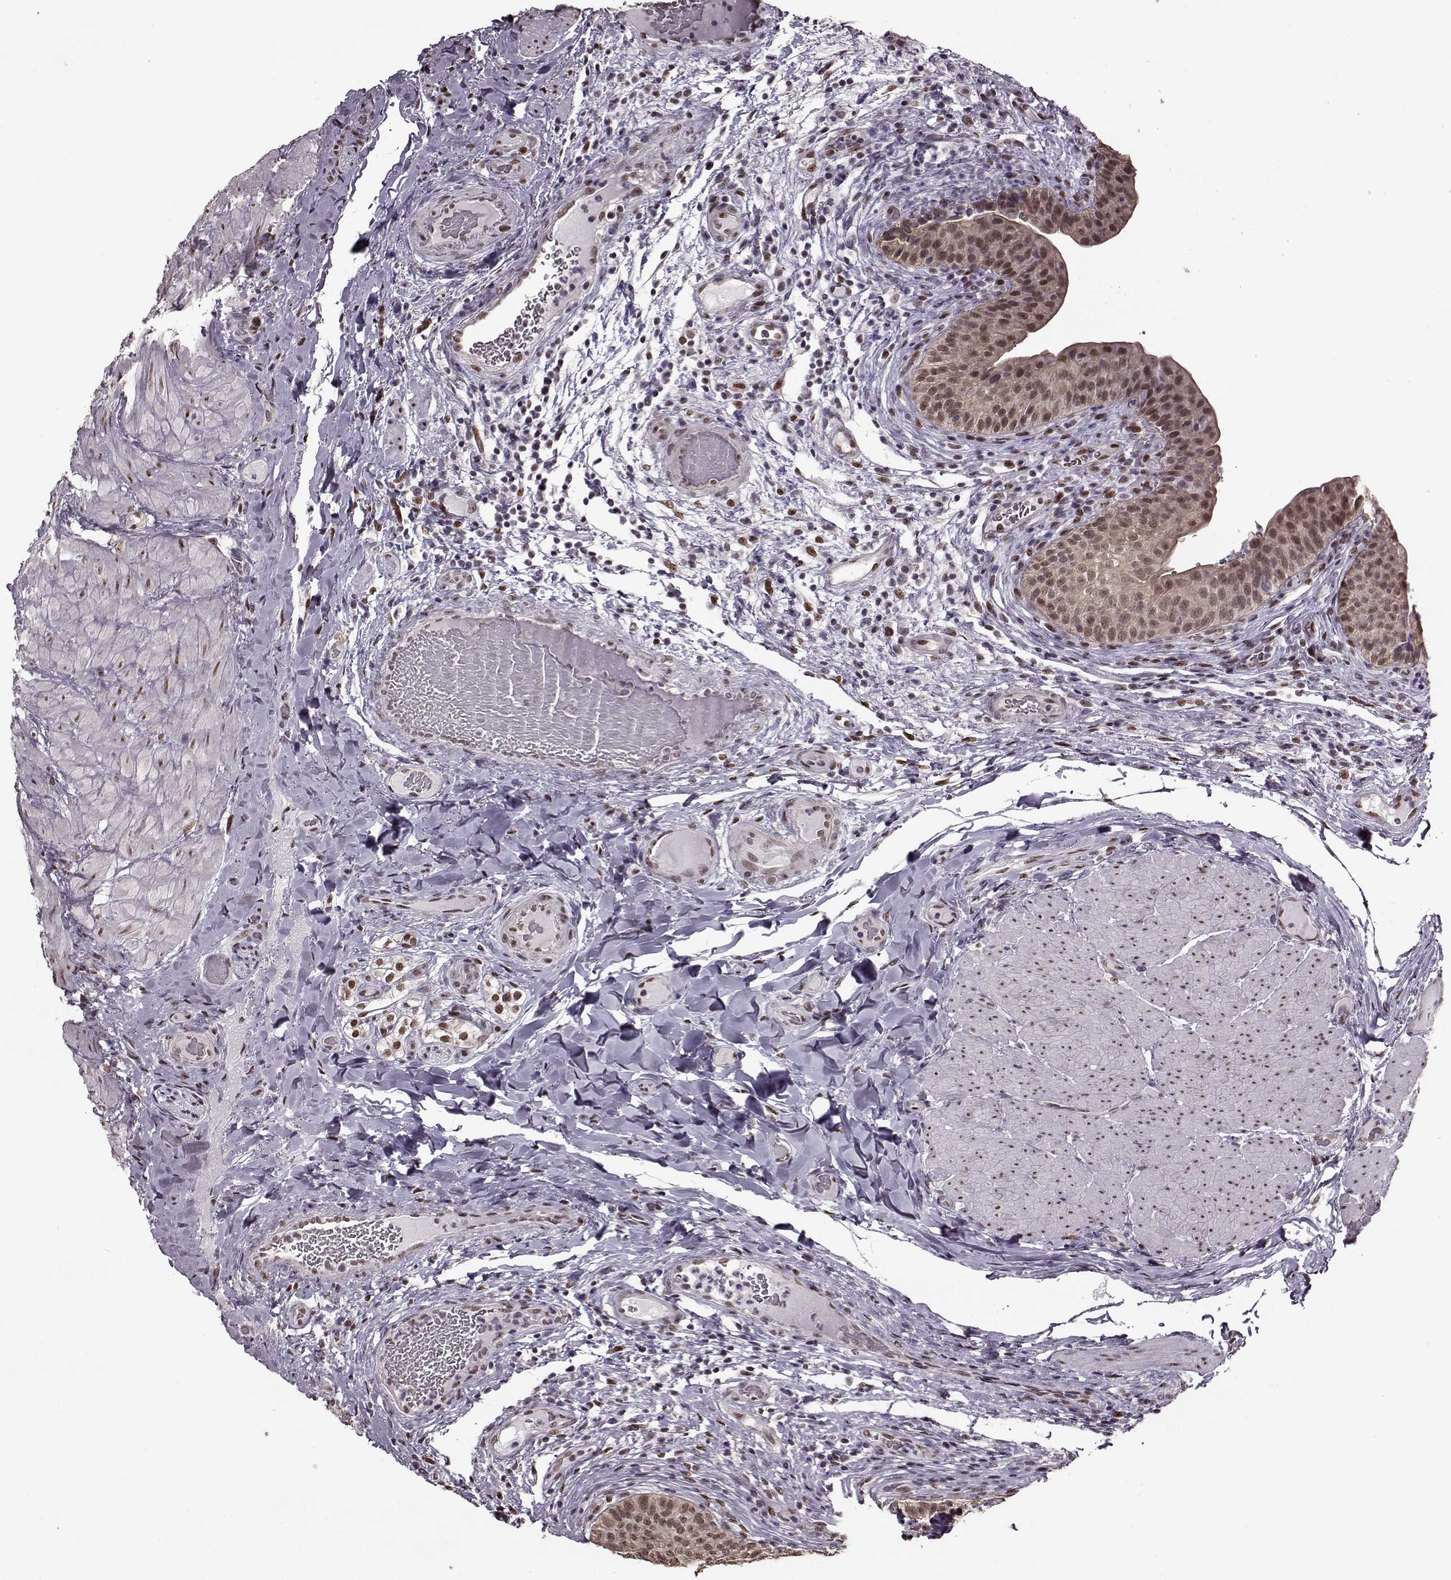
{"staining": {"intensity": "weak", "quantity": ">75%", "location": "nuclear"}, "tissue": "urinary bladder", "cell_type": "Urothelial cells", "image_type": "normal", "snomed": [{"axis": "morphology", "description": "Normal tissue, NOS"}, {"axis": "topography", "description": "Urinary bladder"}], "caption": "About >75% of urothelial cells in benign urinary bladder reveal weak nuclear protein positivity as visualized by brown immunohistochemical staining.", "gene": "FTO", "patient": {"sex": "male", "age": 66}}